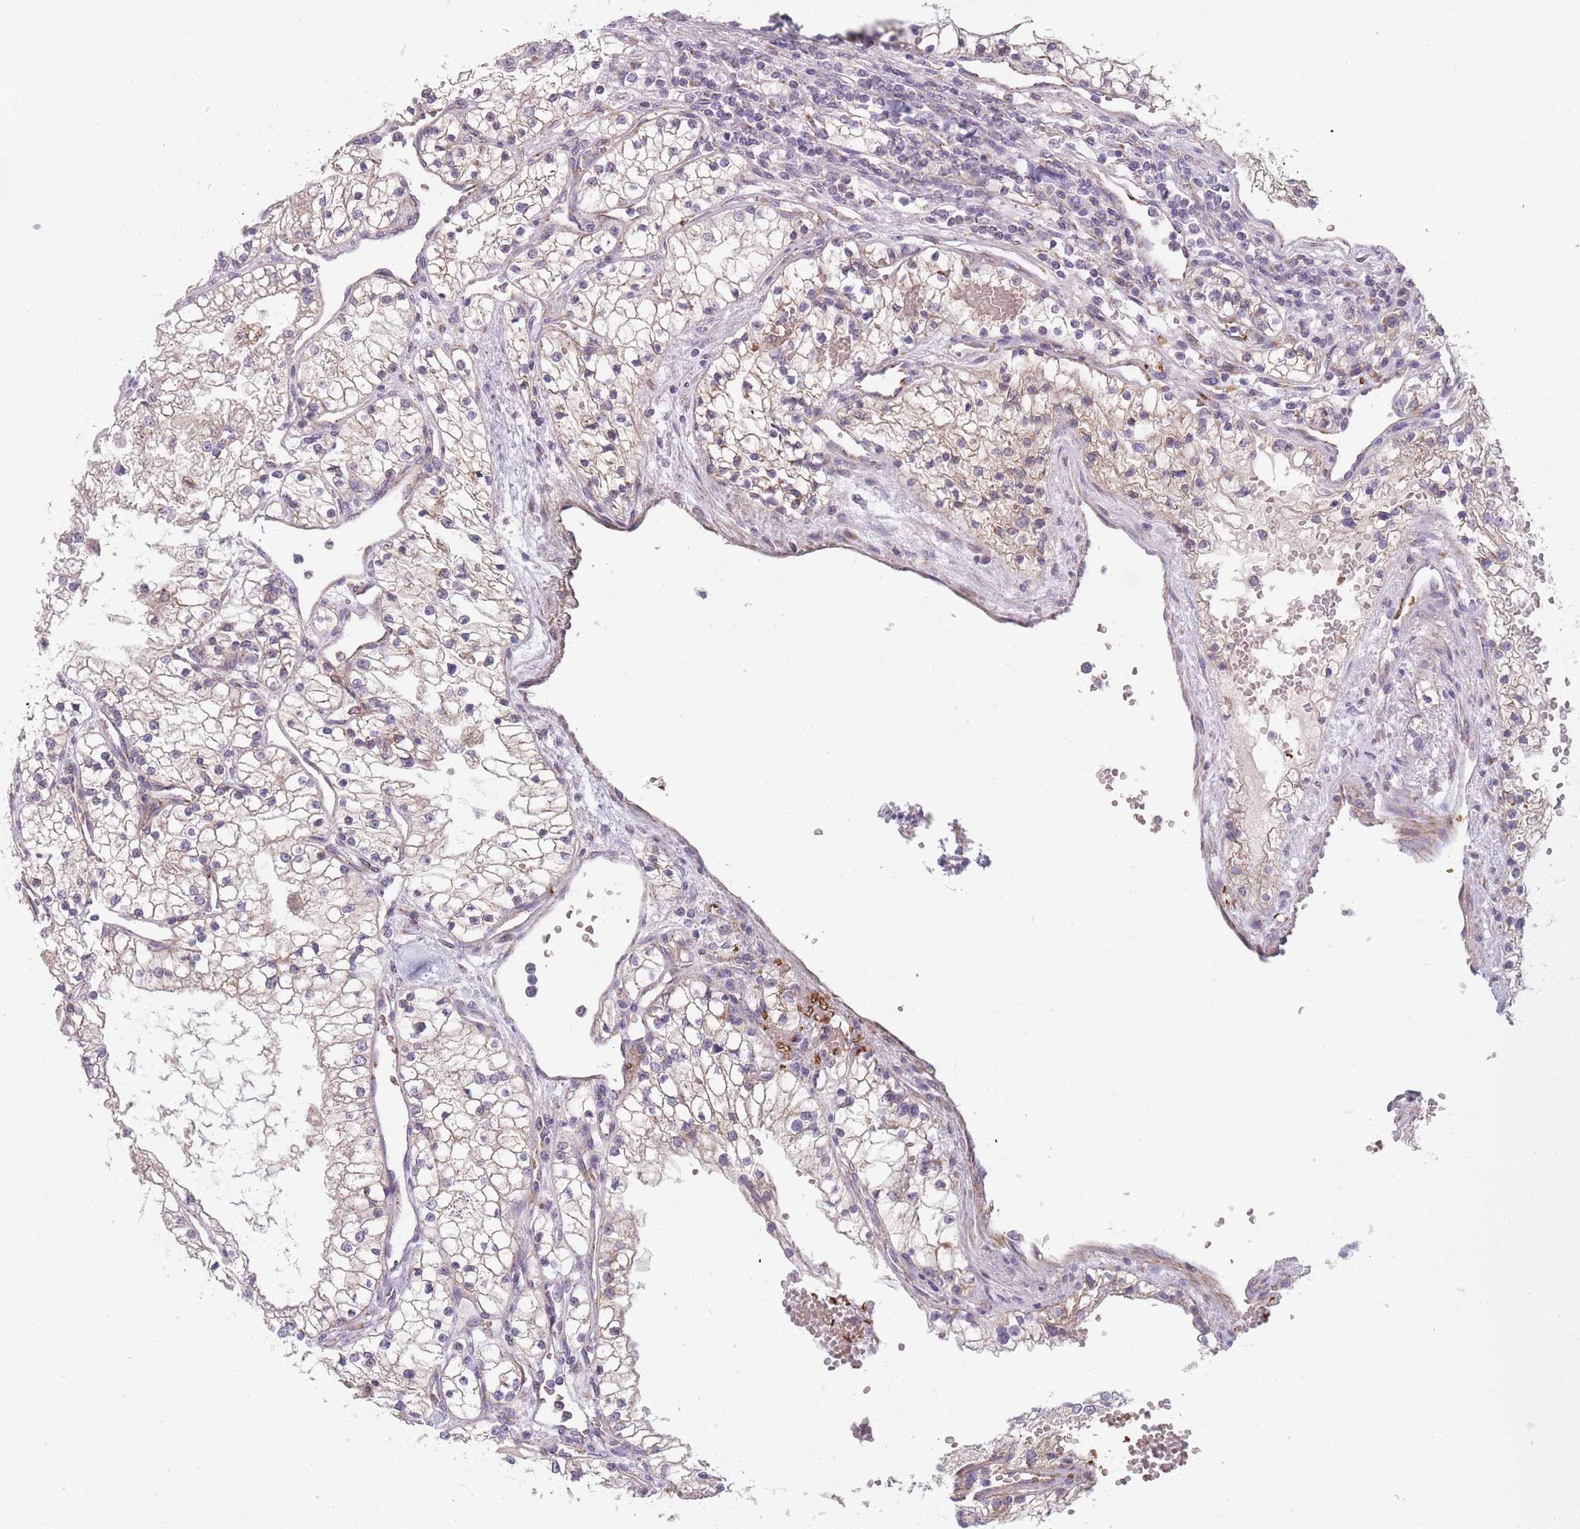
{"staining": {"intensity": "negative", "quantity": "none", "location": "none"}, "tissue": "renal cancer", "cell_type": "Tumor cells", "image_type": "cancer", "snomed": [{"axis": "morphology", "description": "Normal tissue, NOS"}, {"axis": "morphology", "description": "Adenocarcinoma, NOS"}, {"axis": "topography", "description": "Kidney"}], "caption": "Protein analysis of renal cancer (adenocarcinoma) exhibits no significant staining in tumor cells.", "gene": "SMPD4", "patient": {"sex": "male", "age": 68}}